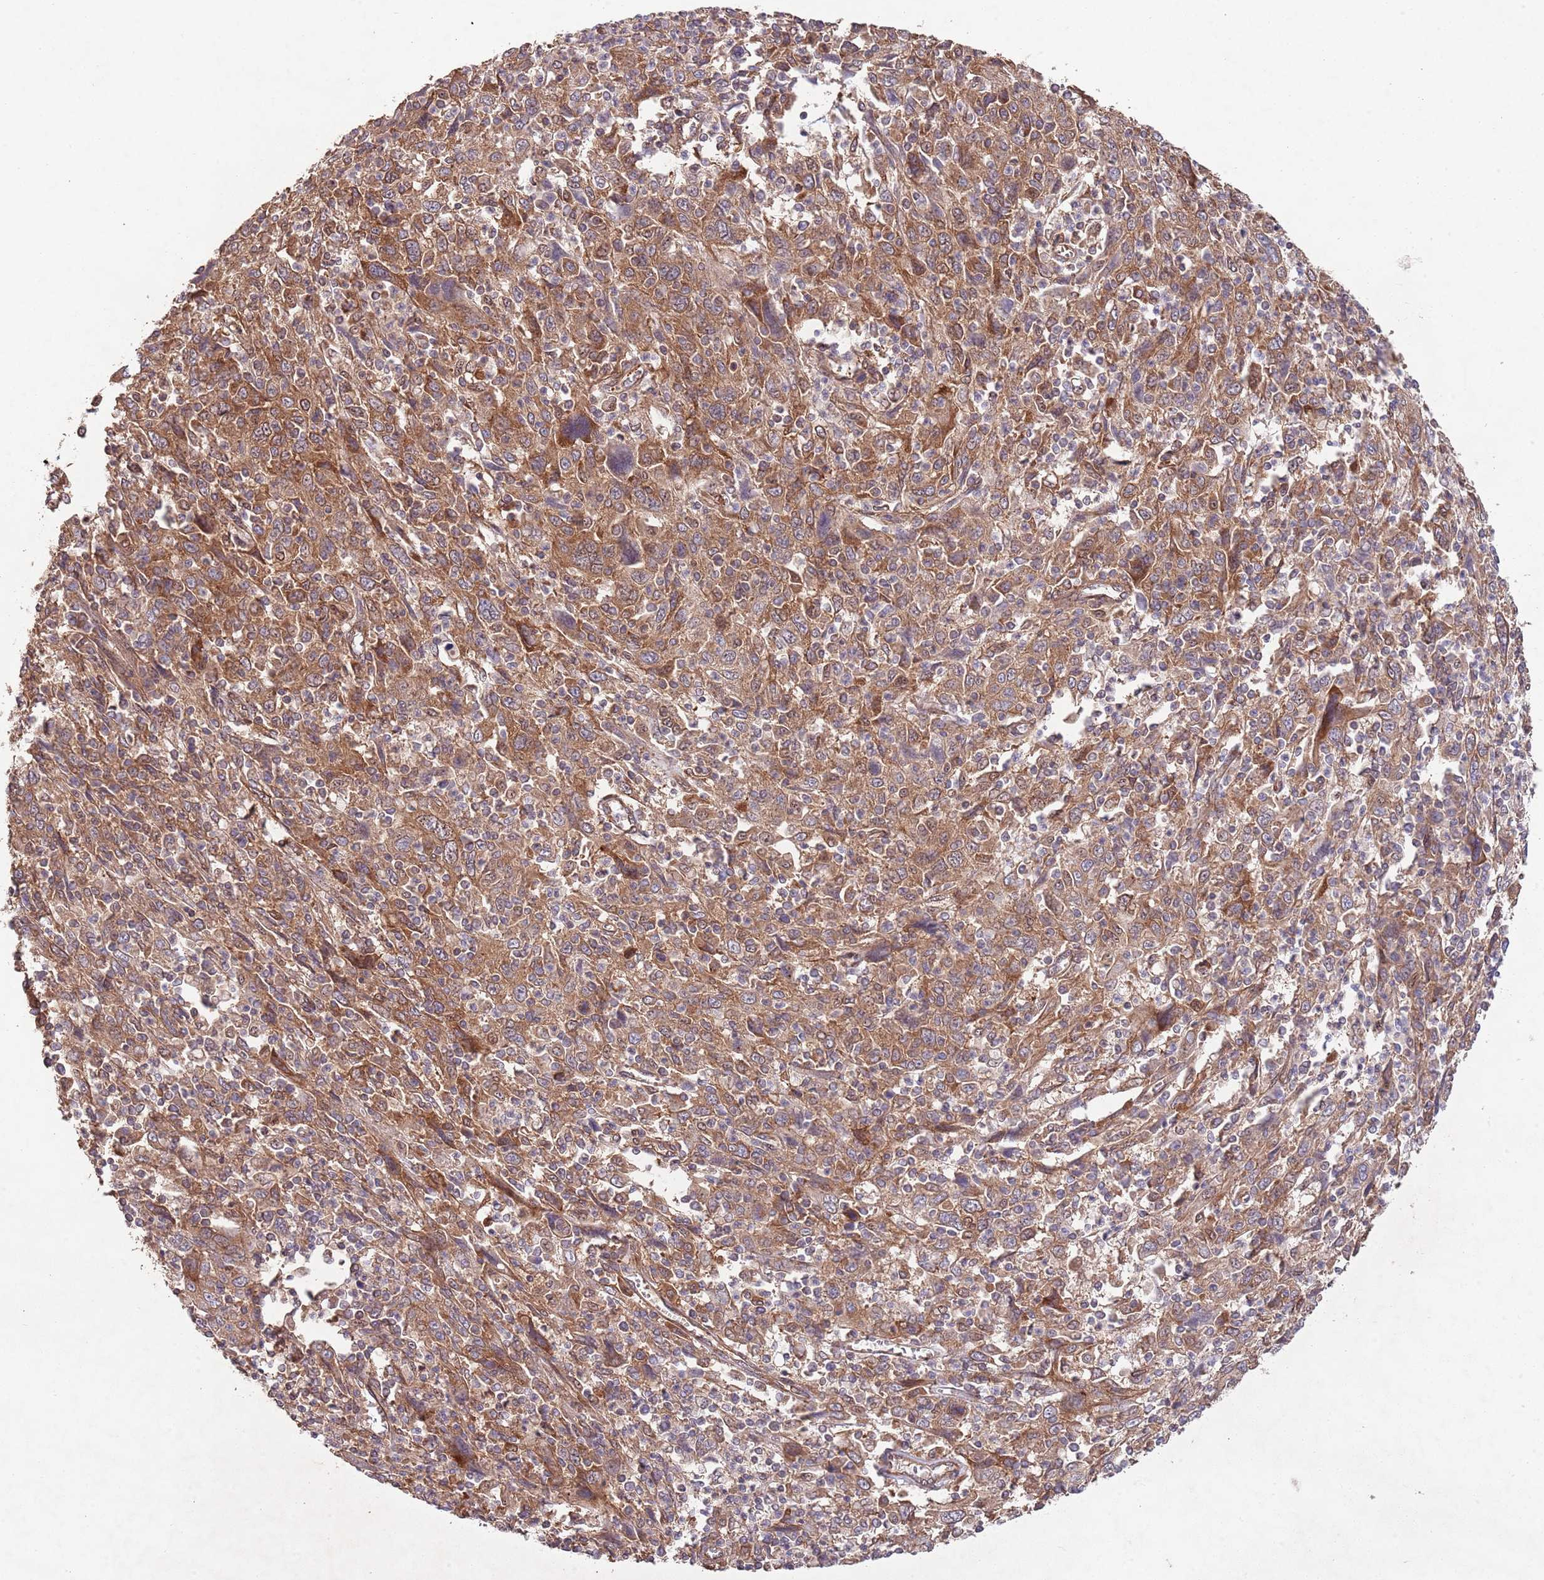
{"staining": {"intensity": "moderate", "quantity": ">75%", "location": "cytoplasmic/membranous"}, "tissue": "cervical cancer", "cell_type": "Tumor cells", "image_type": "cancer", "snomed": [{"axis": "morphology", "description": "Squamous cell carcinoma, NOS"}, {"axis": "topography", "description": "Cervix"}], "caption": "Moderate cytoplasmic/membranous protein positivity is identified in approximately >75% of tumor cells in cervical cancer (squamous cell carcinoma).", "gene": "RNF19B", "patient": {"sex": "female", "age": 46}}